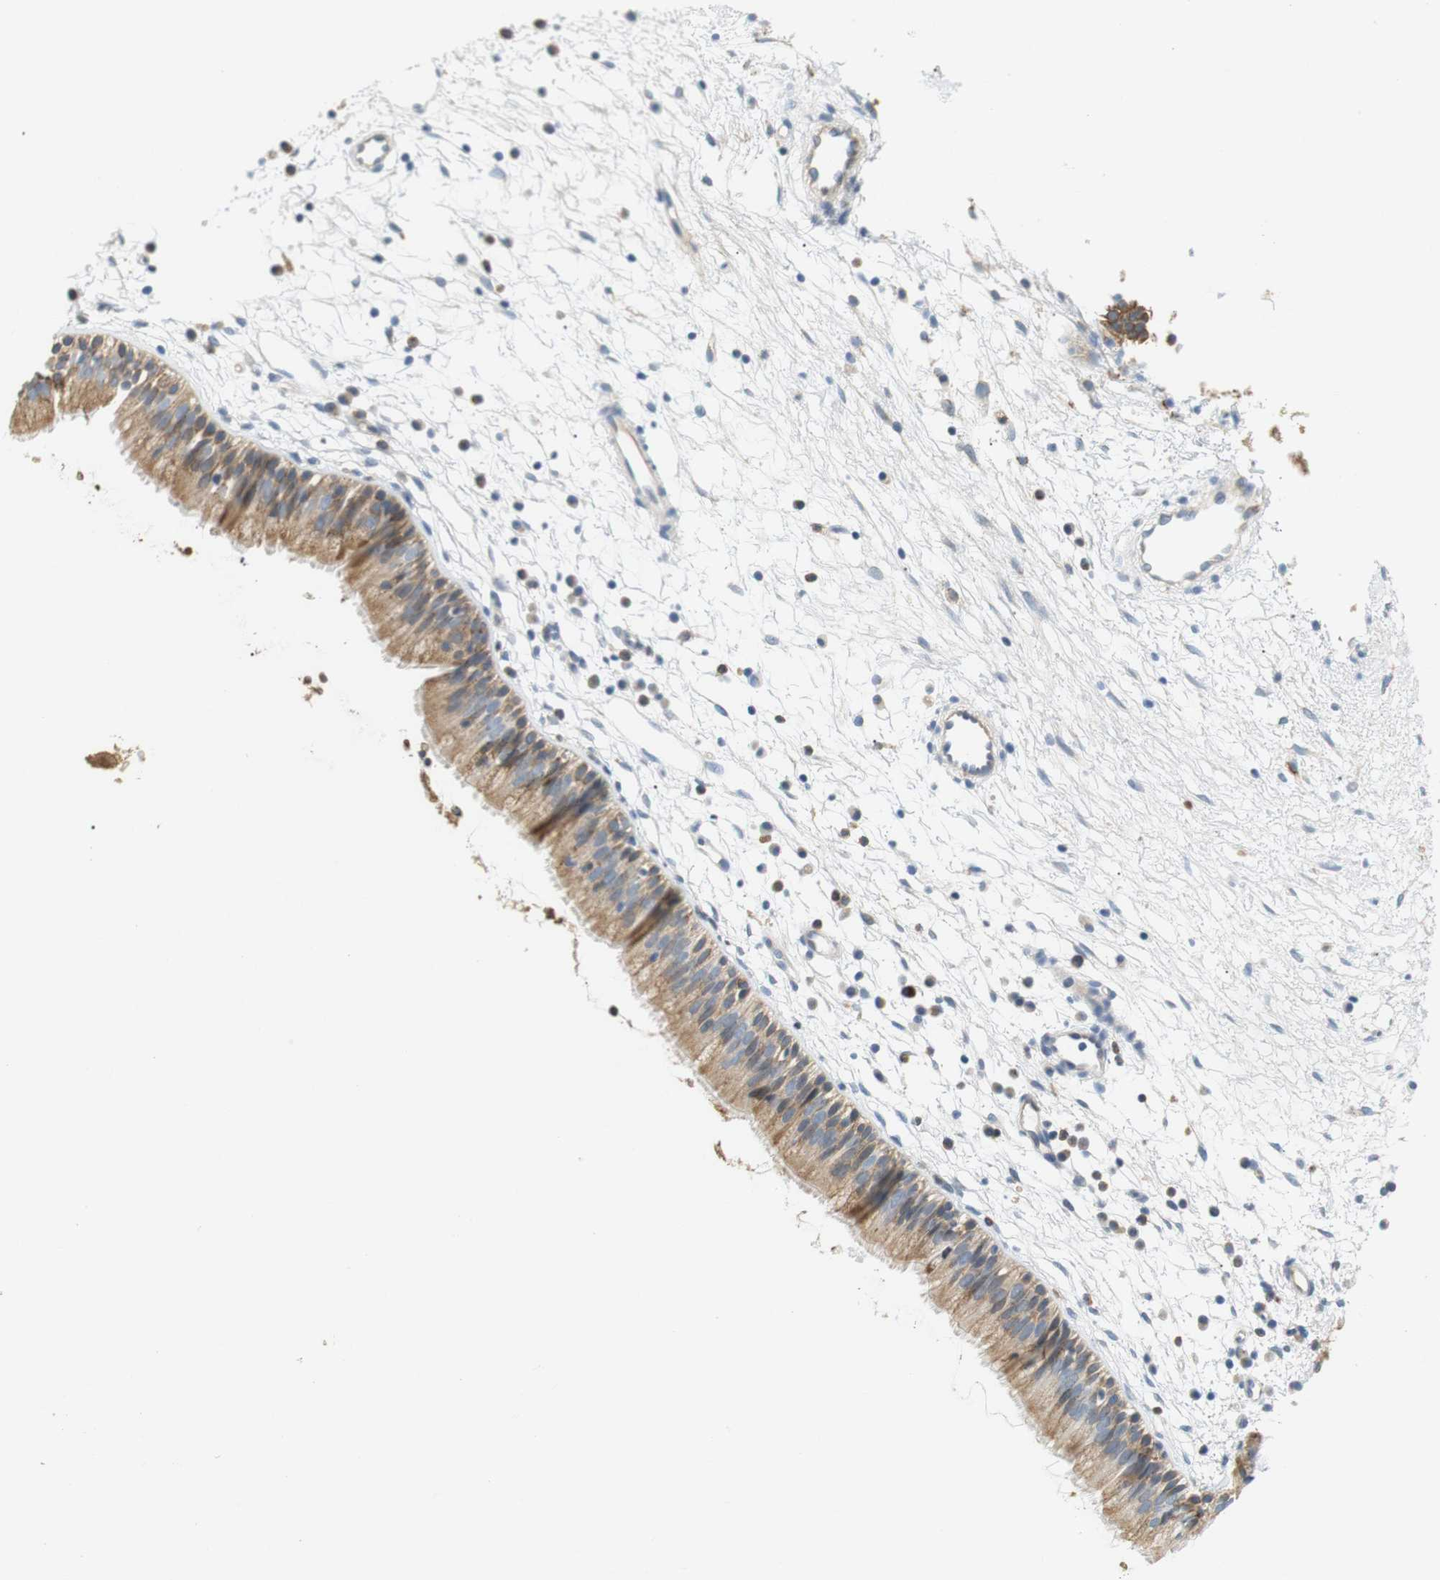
{"staining": {"intensity": "moderate", "quantity": ">75%", "location": "cytoplasmic/membranous"}, "tissue": "nasopharynx", "cell_type": "Respiratory epithelial cells", "image_type": "normal", "snomed": [{"axis": "morphology", "description": "Normal tissue, NOS"}, {"axis": "topography", "description": "Nasopharynx"}], "caption": "A high-resolution micrograph shows immunohistochemistry (IHC) staining of benign nasopharynx, which displays moderate cytoplasmic/membranous expression in approximately >75% of respiratory epithelial cells.", "gene": "CD300E", "patient": {"sex": "male", "age": 21}}